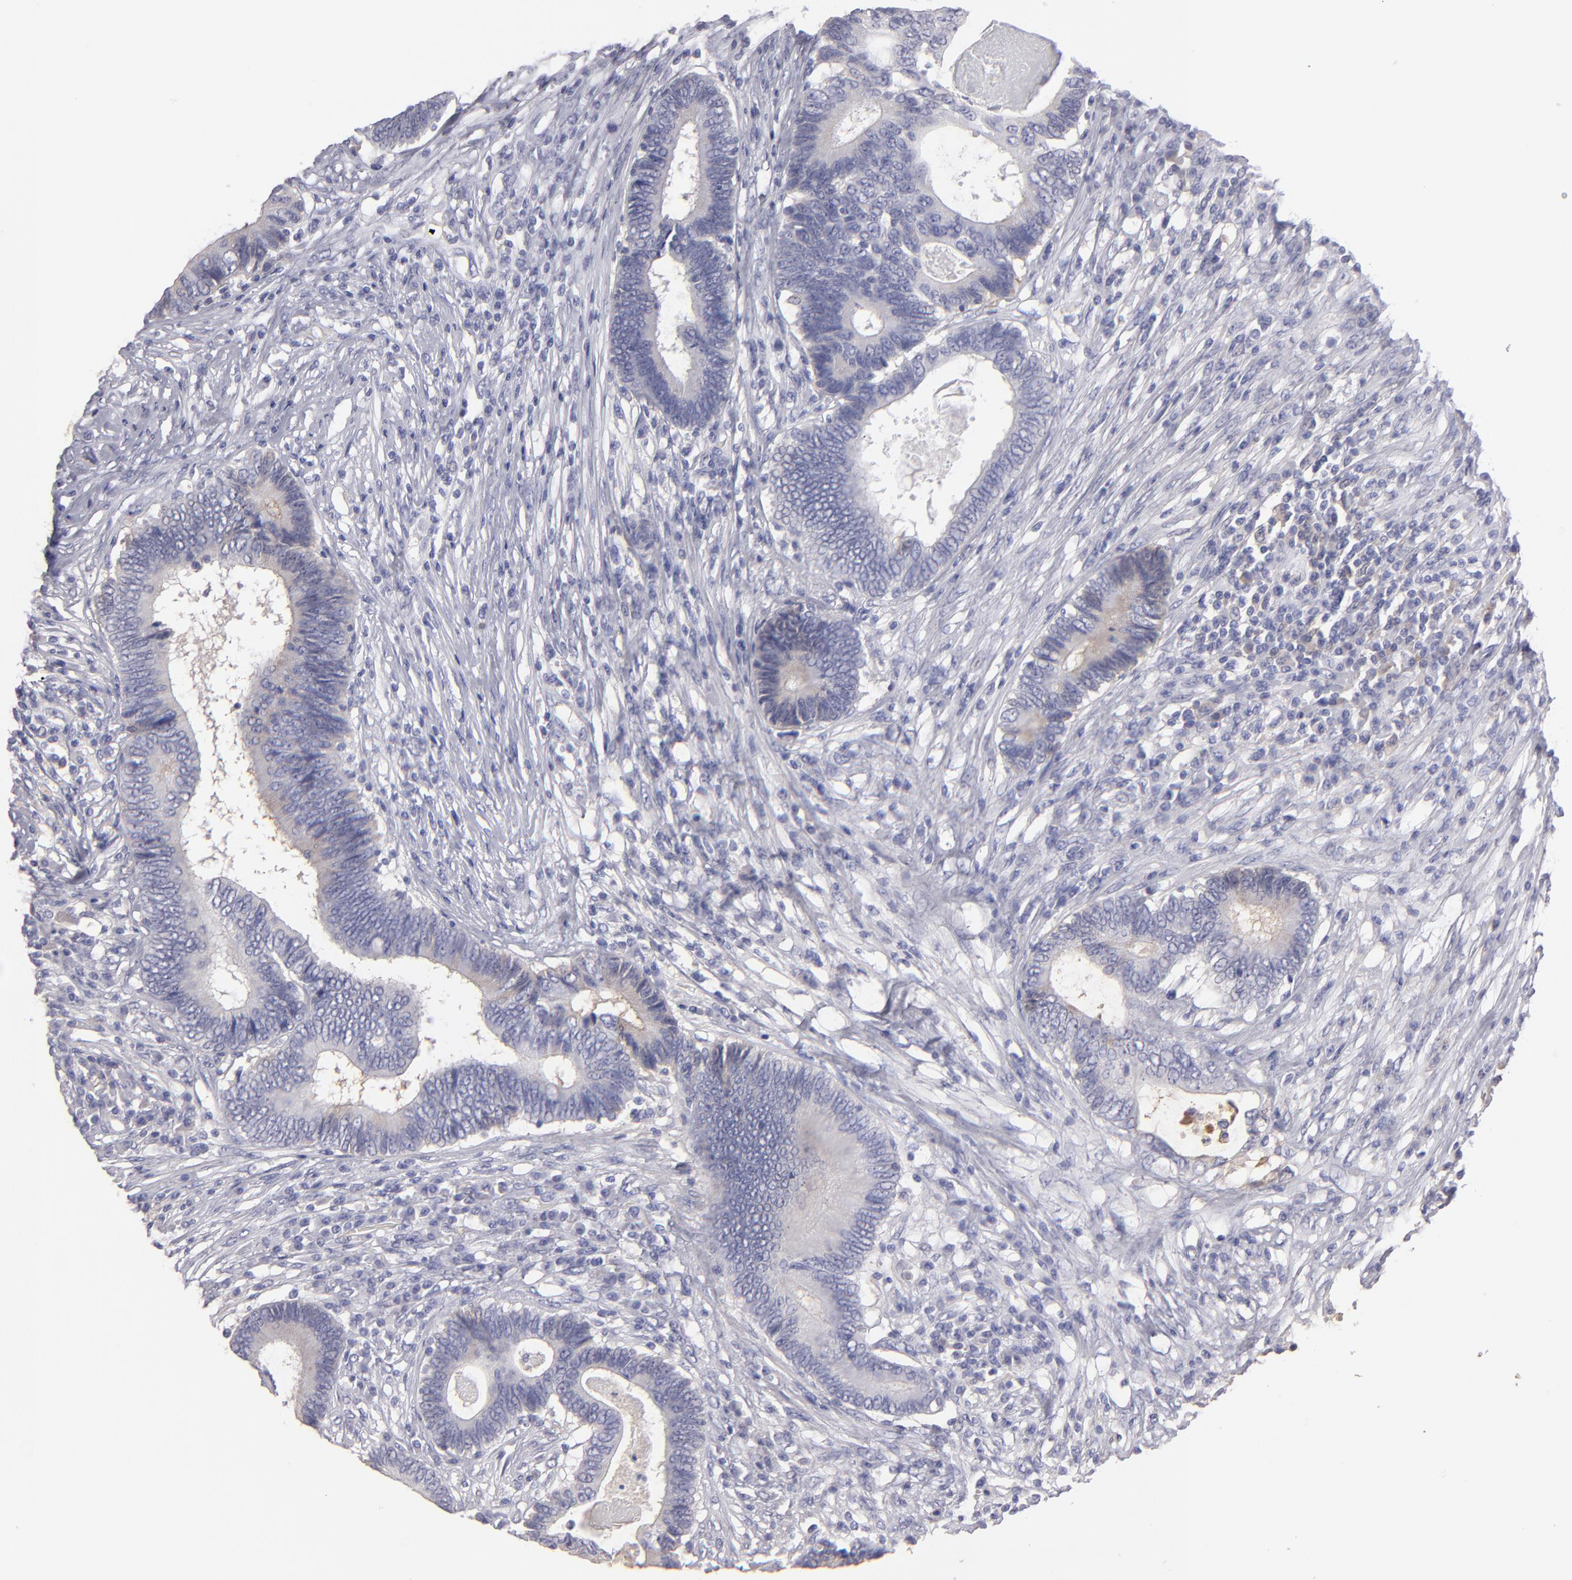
{"staining": {"intensity": "negative", "quantity": "none", "location": "none"}, "tissue": "colorectal cancer", "cell_type": "Tumor cells", "image_type": "cancer", "snomed": [{"axis": "morphology", "description": "Adenocarcinoma, NOS"}, {"axis": "topography", "description": "Colon"}], "caption": "The histopathology image demonstrates no staining of tumor cells in adenocarcinoma (colorectal).", "gene": "ABCC4", "patient": {"sex": "female", "age": 78}}